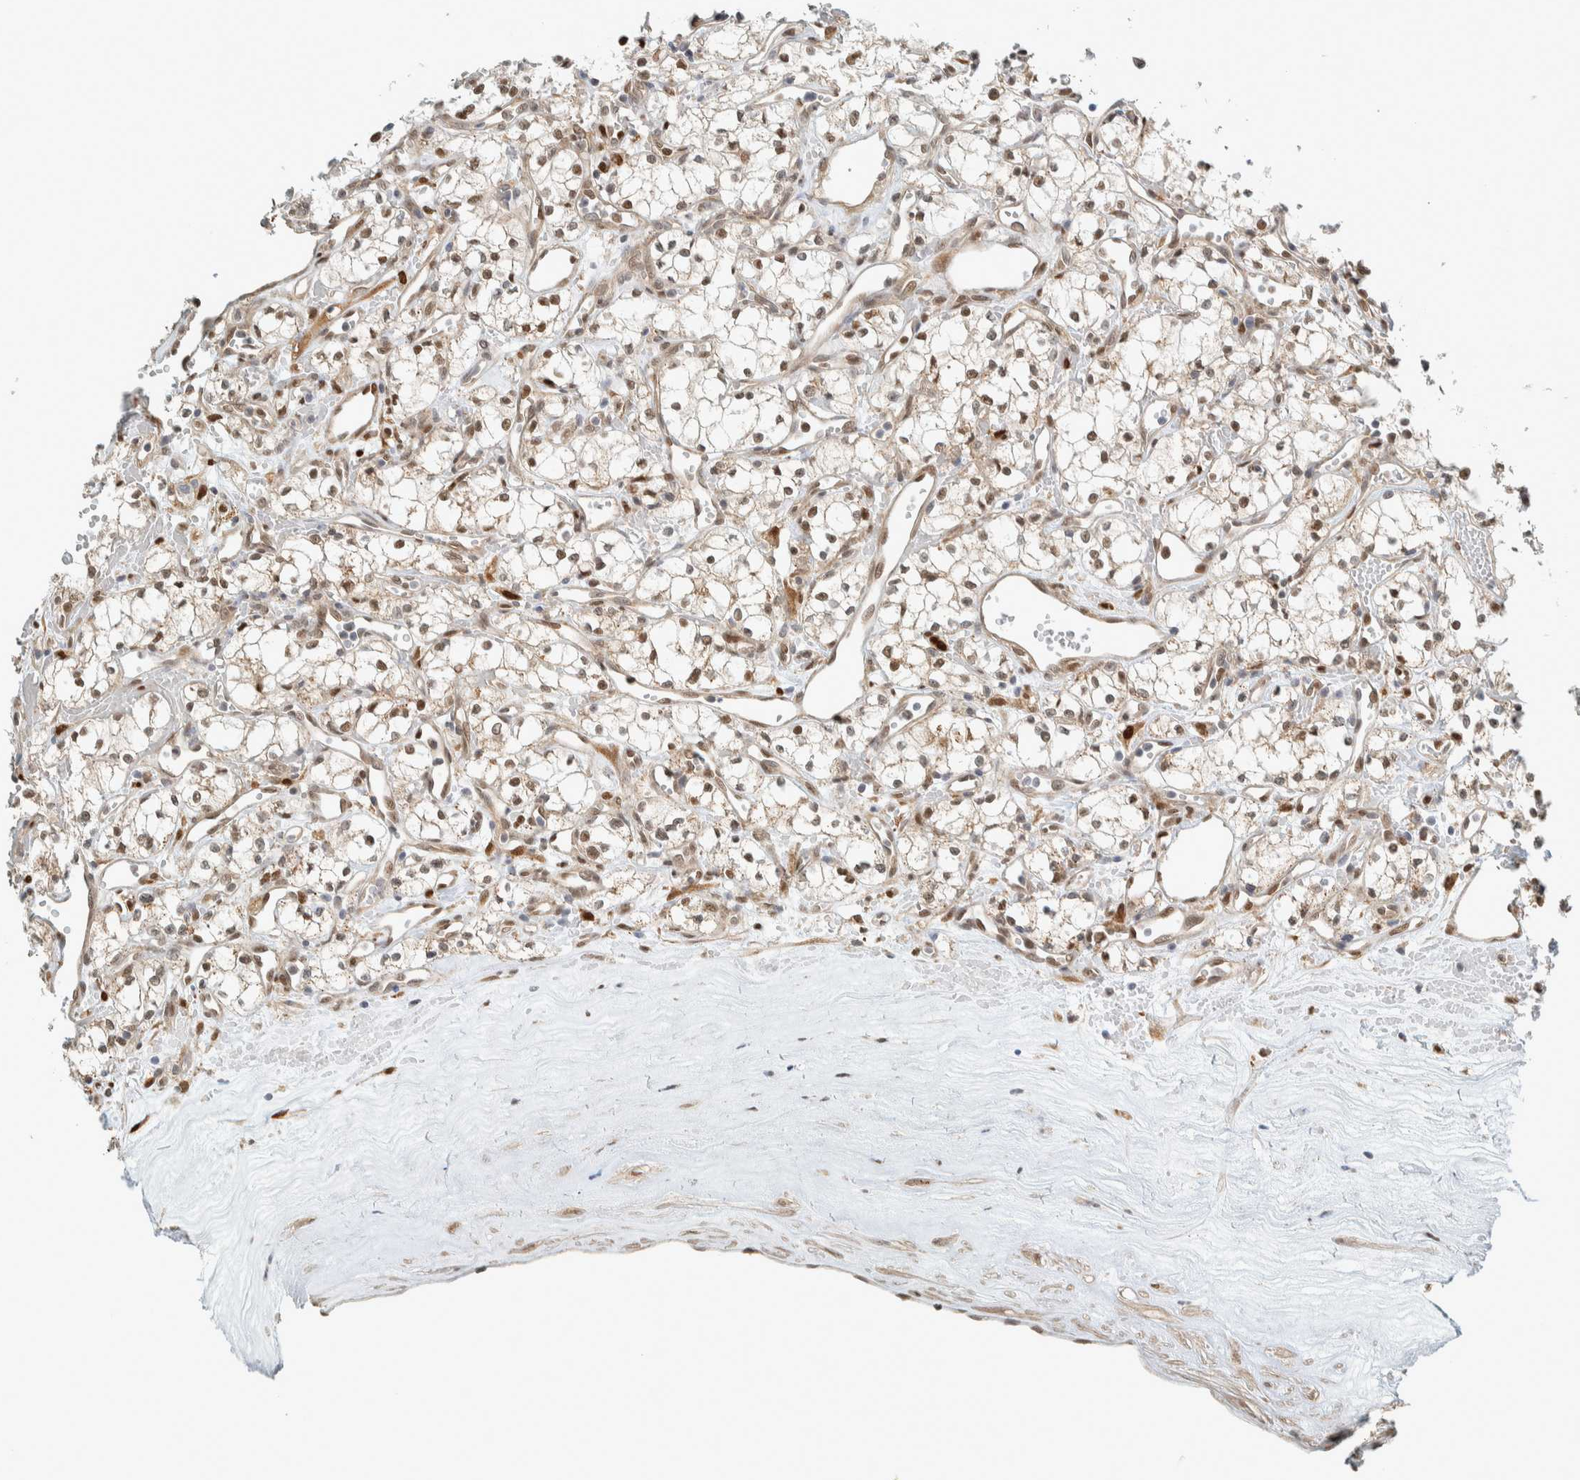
{"staining": {"intensity": "moderate", "quantity": ">75%", "location": "nuclear"}, "tissue": "renal cancer", "cell_type": "Tumor cells", "image_type": "cancer", "snomed": [{"axis": "morphology", "description": "Adenocarcinoma, NOS"}, {"axis": "topography", "description": "Kidney"}], "caption": "IHC photomicrograph of neoplastic tissue: renal cancer stained using IHC demonstrates medium levels of moderate protein expression localized specifically in the nuclear of tumor cells, appearing as a nuclear brown color.", "gene": "TFE3", "patient": {"sex": "male", "age": 59}}